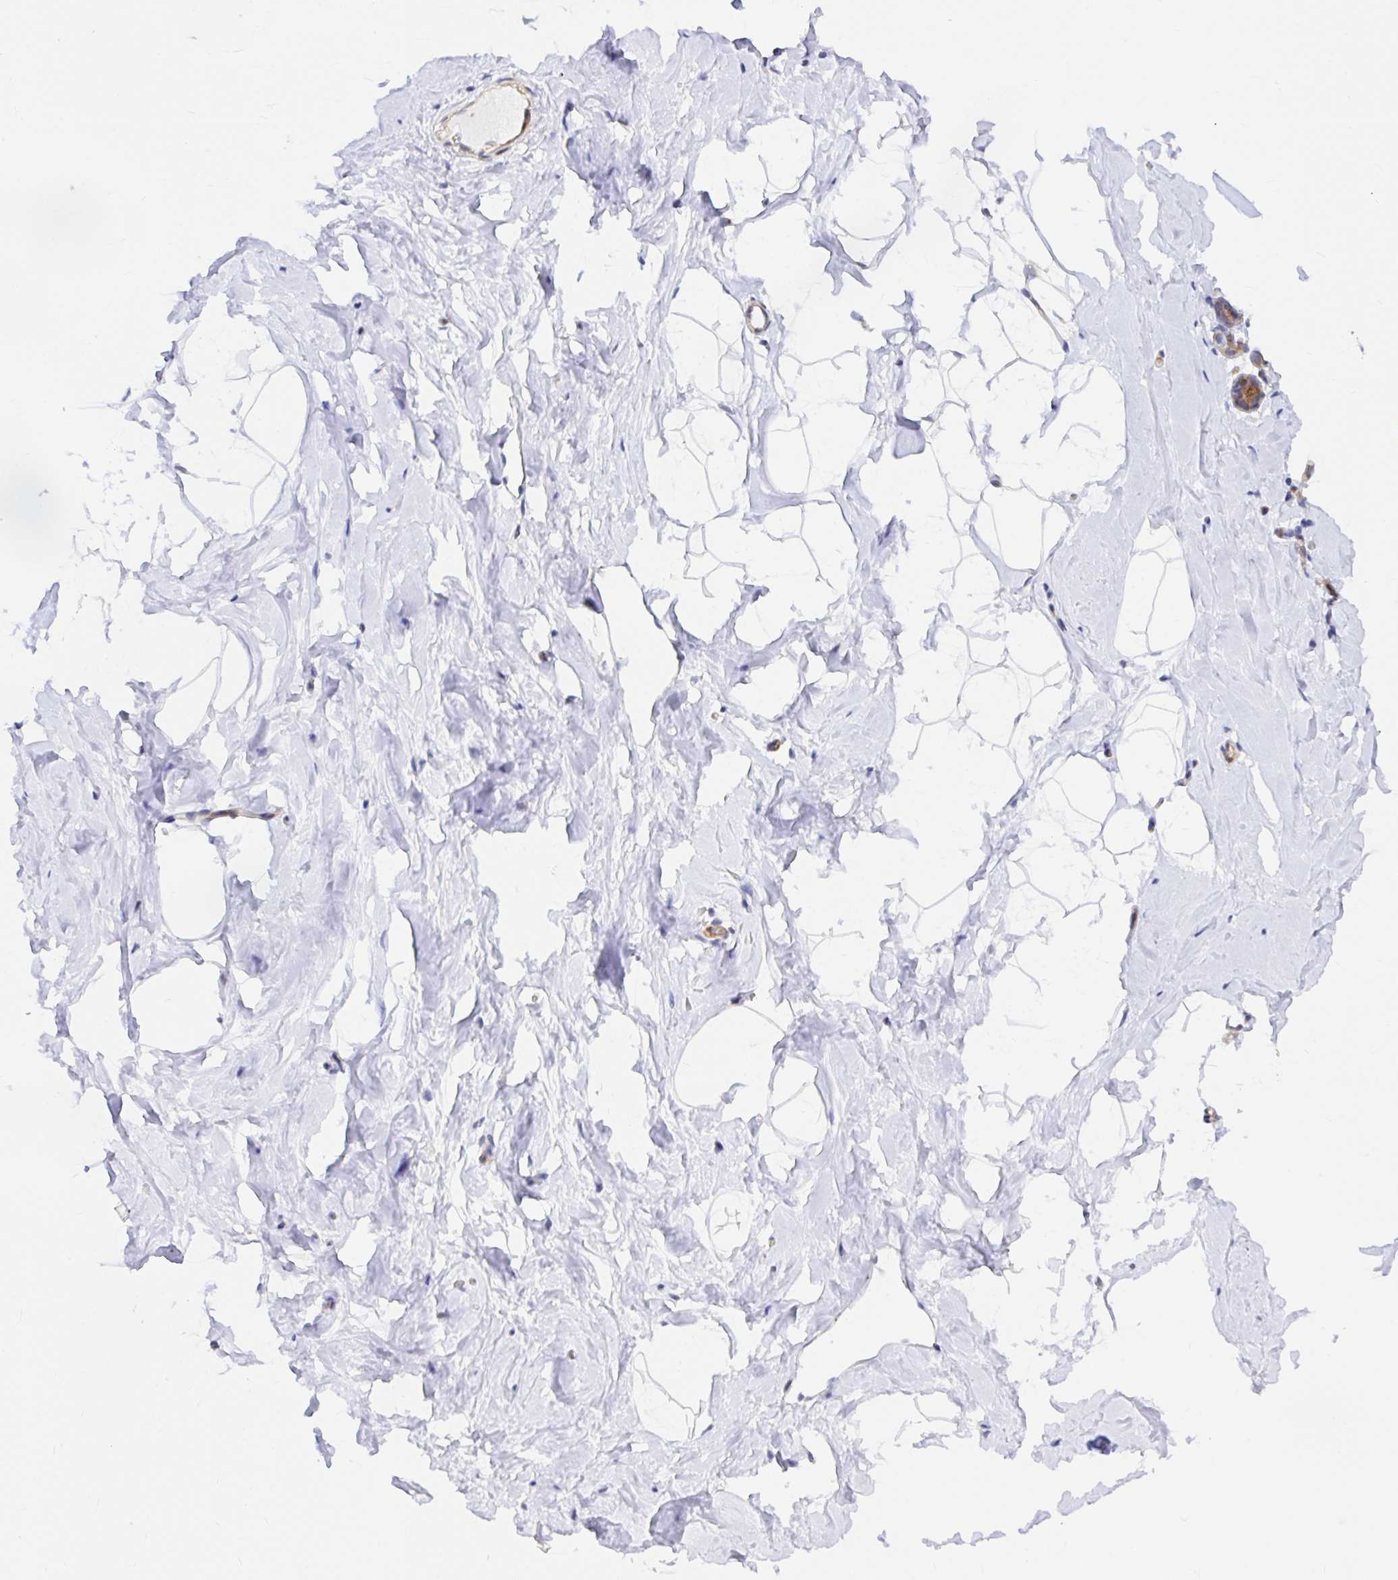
{"staining": {"intensity": "negative", "quantity": "none", "location": "none"}, "tissue": "breast", "cell_type": "Adipocytes", "image_type": "normal", "snomed": [{"axis": "morphology", "description": "Normal tissue, NOS"}, {"axis": "topography", "description": "Breast"}], "caption": "Breast stained for a protein using immunohistochemistry exhibits no staining adipocytes.", "gene": "TRIM55", "patient": {"sex": "female", "age": 32}}